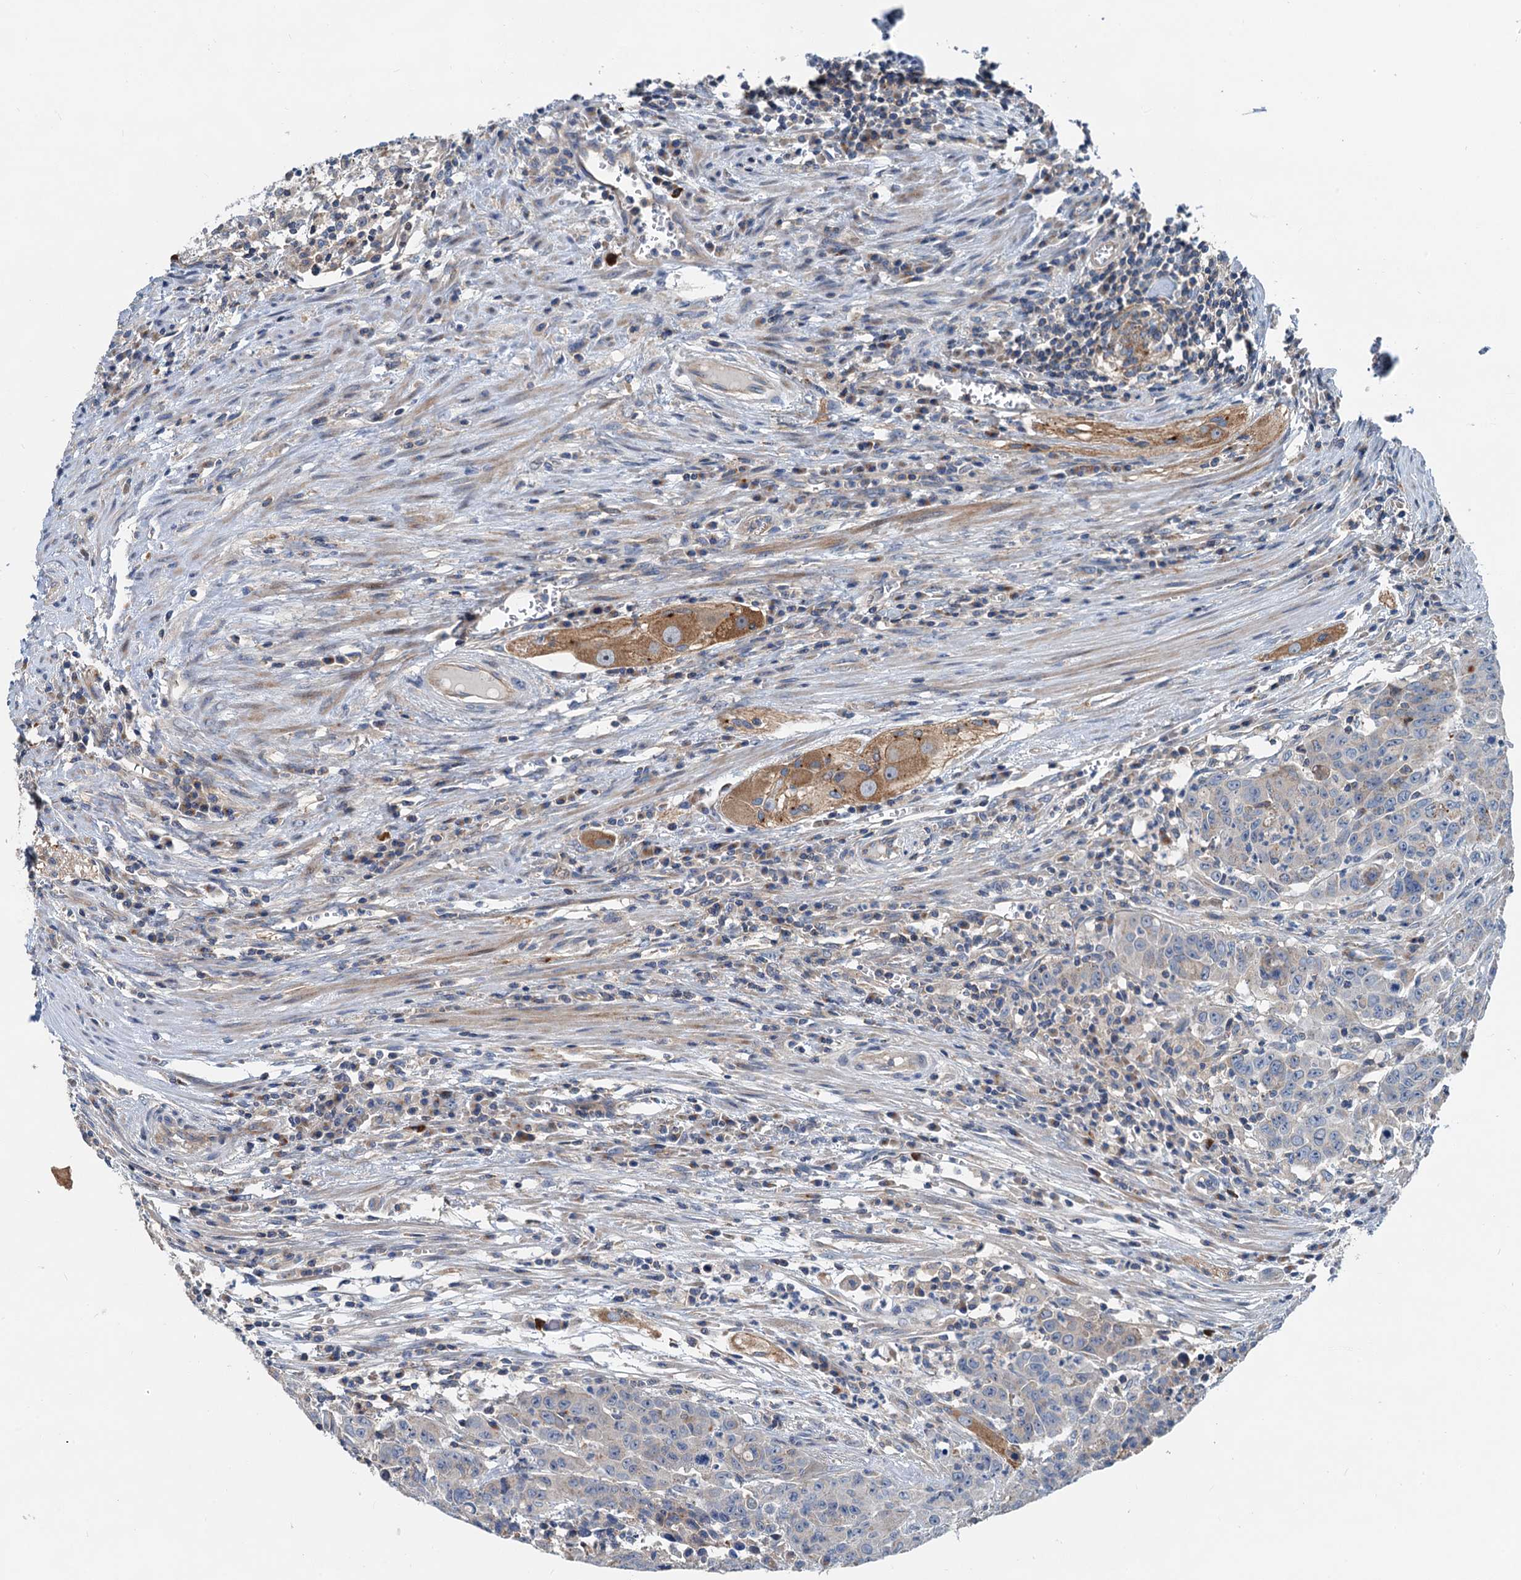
{"staining": {"intensity": "negative", "quantity": "none", "location": "none"}, "tissue": "colorectal cancer", "cell_type": "Tumor cells", "image_type": "cancer", "snomed": [{"axis": "morphology", "description": "Adenocarcinoma, NOS"}, {"axis": "topography", "description": "Colon"}], "caption": "A photomicrograph of human colorectal adenocarcinoma is negative for staining in tumor cells.", "gene": "ANKRD26", "patient": {"sex": "male", "age": 62}}